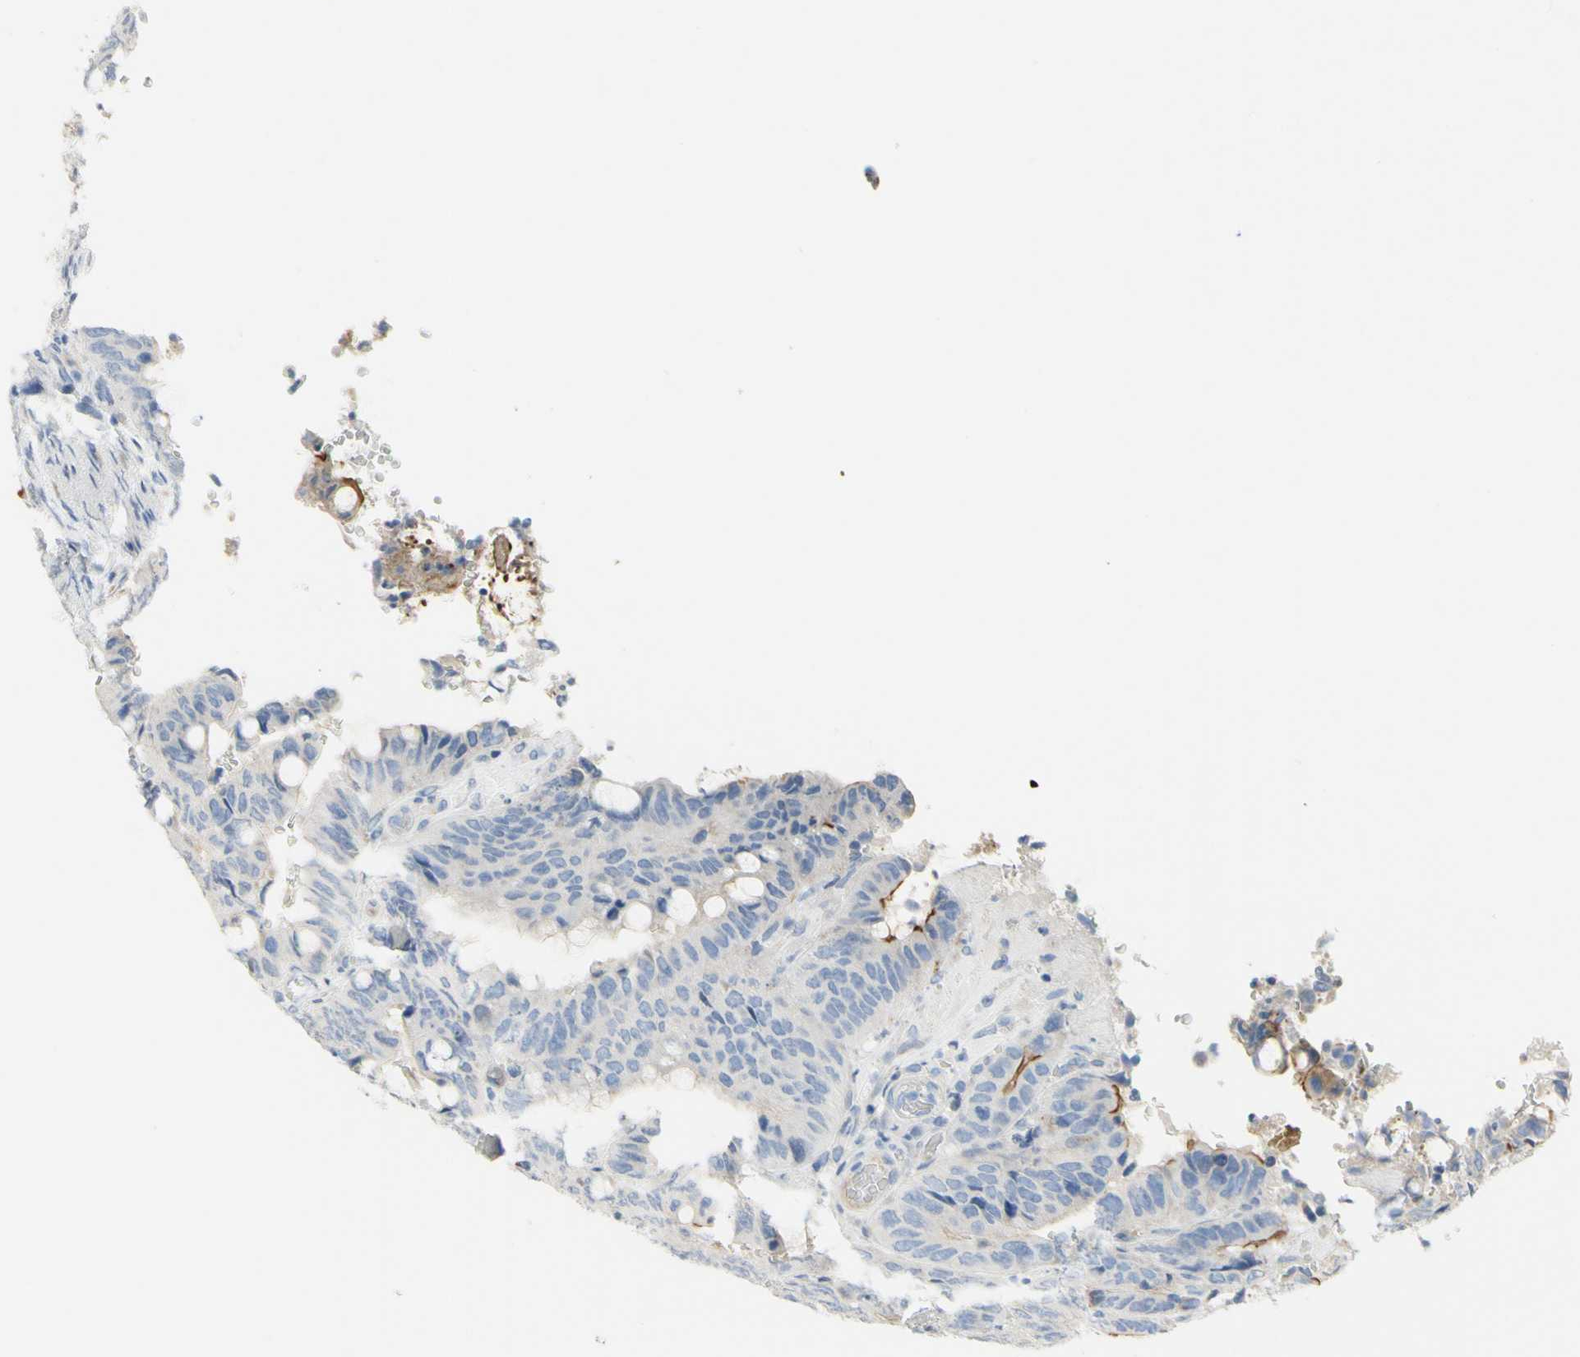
{"staining": {"intensity": "weak", "quantity": "25%-75%", "location": "cytoplasmic/membranous"}, "tissue": "colorectal cancer", "cell_type": "Tumor cells", "image_type": "cancer", "snomed": [{"axis": "morphology", "description": "Normal tissue, NOS"}, {"axis": "morphology", "description": "Adenocarcinoma, NOS"}, {"axis": "topography", "description": "Rectum"}, {"axis": "topography", "description": "Peripheral nerve tissue"}], "caption": "Human colorectal cancer (adenocarcinoma) stained for a protein (brown) demonstrates weak cytoplasmic/membranous positive expression in about 25%-75% of tumor cells.", "gene": "MUC1", "patient": {"sex": "male", "age": 92}}